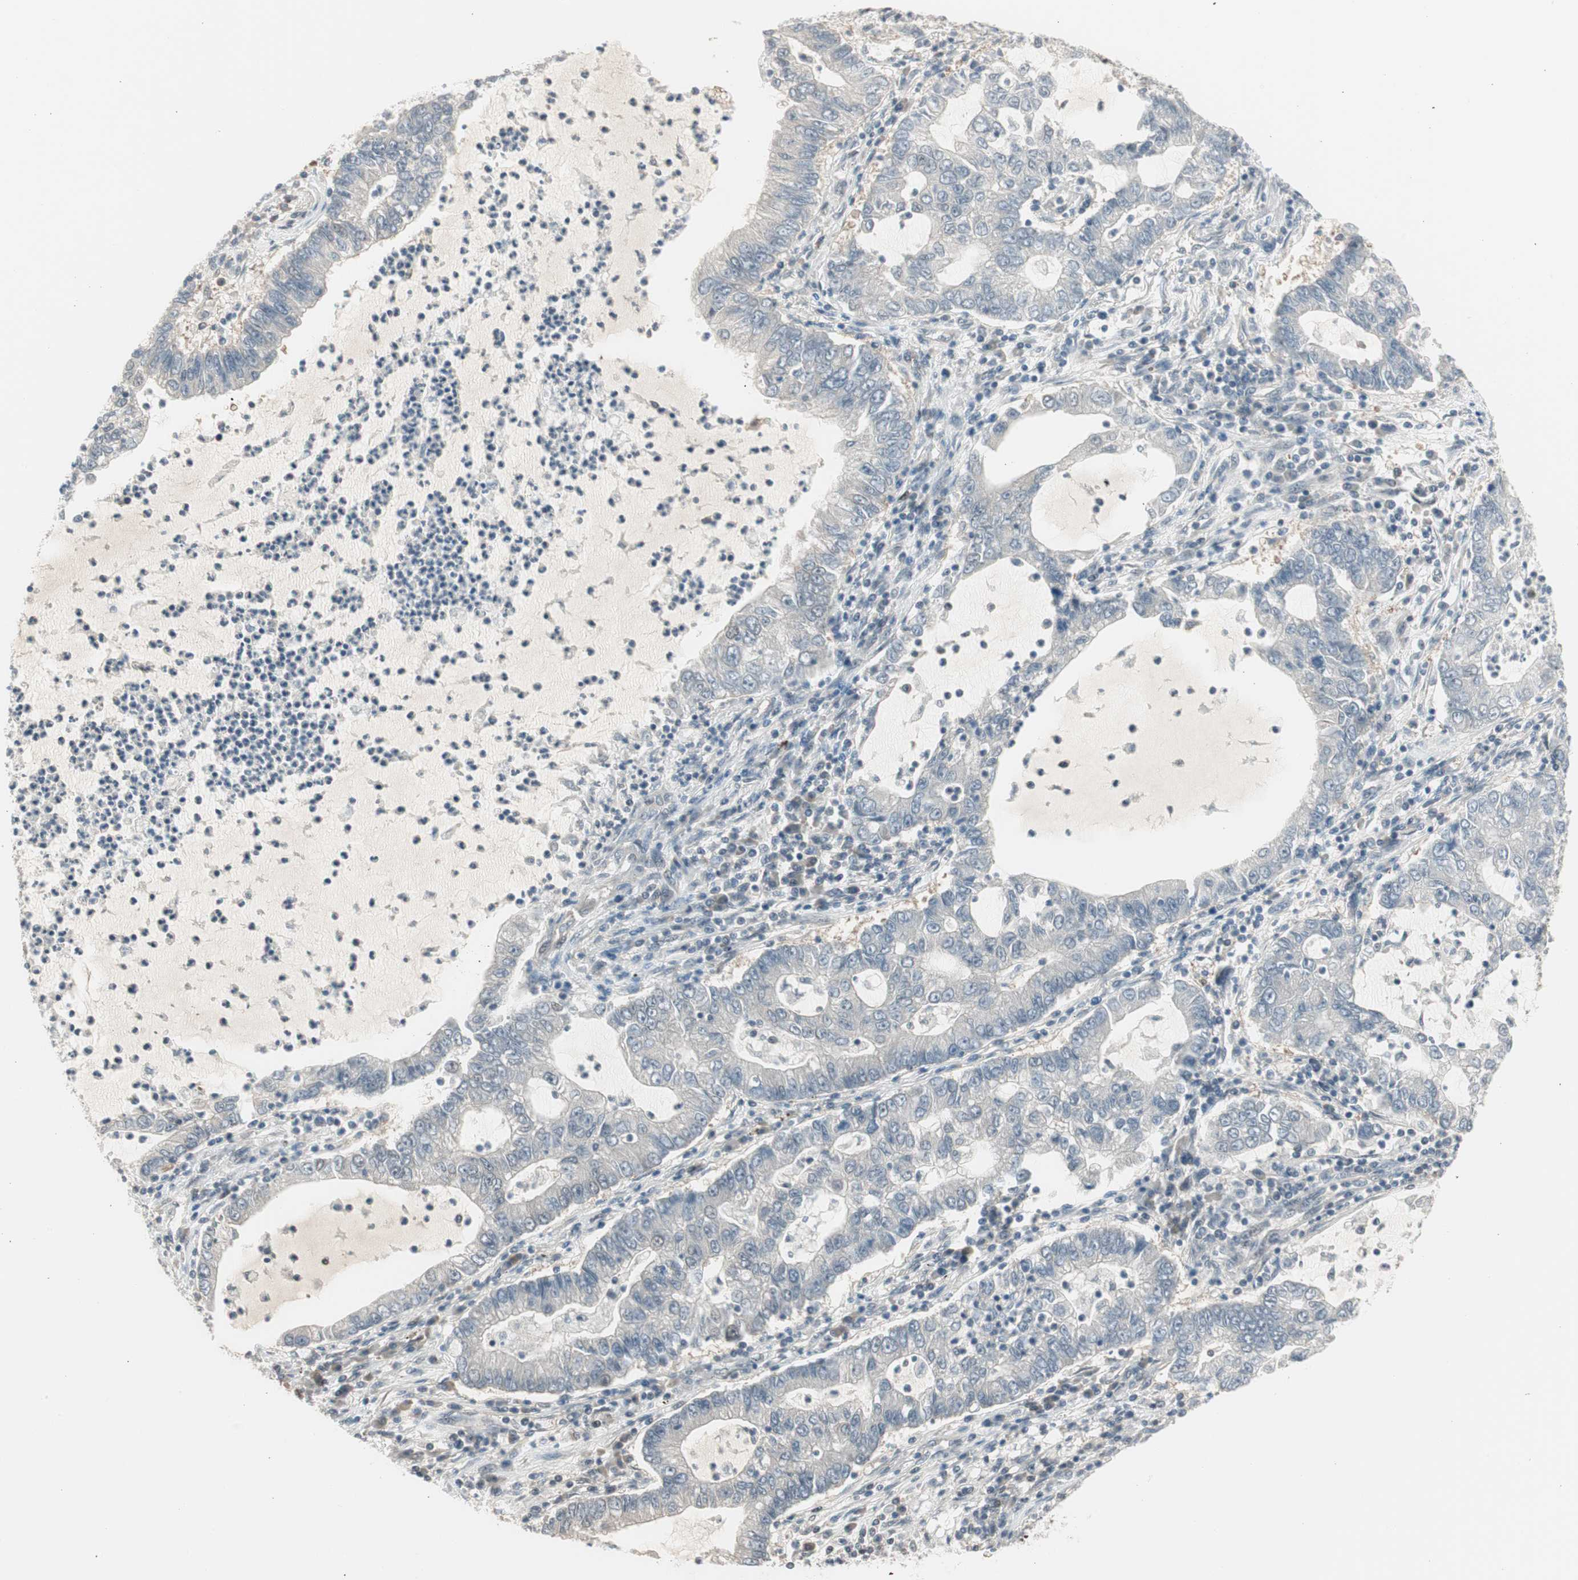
{"staining": {"intensity": "negative", "quantity": "none", "location": "none"}, "tissue": "lung cancer", "cell_type": "Tumor cells", "image_type": "cancer", "snomed": [{"axis": "morphology", "description": "Adenocarcinoma, NOS"}, {"axis": "topography", "description": "Lung"}], "caption": "This is an IHC histopathology image of human adenocarcinoma (lung). There is no staining in tumor cells.", "gene": "LONP2", "patient": {"sex": "female", "age": 51}}